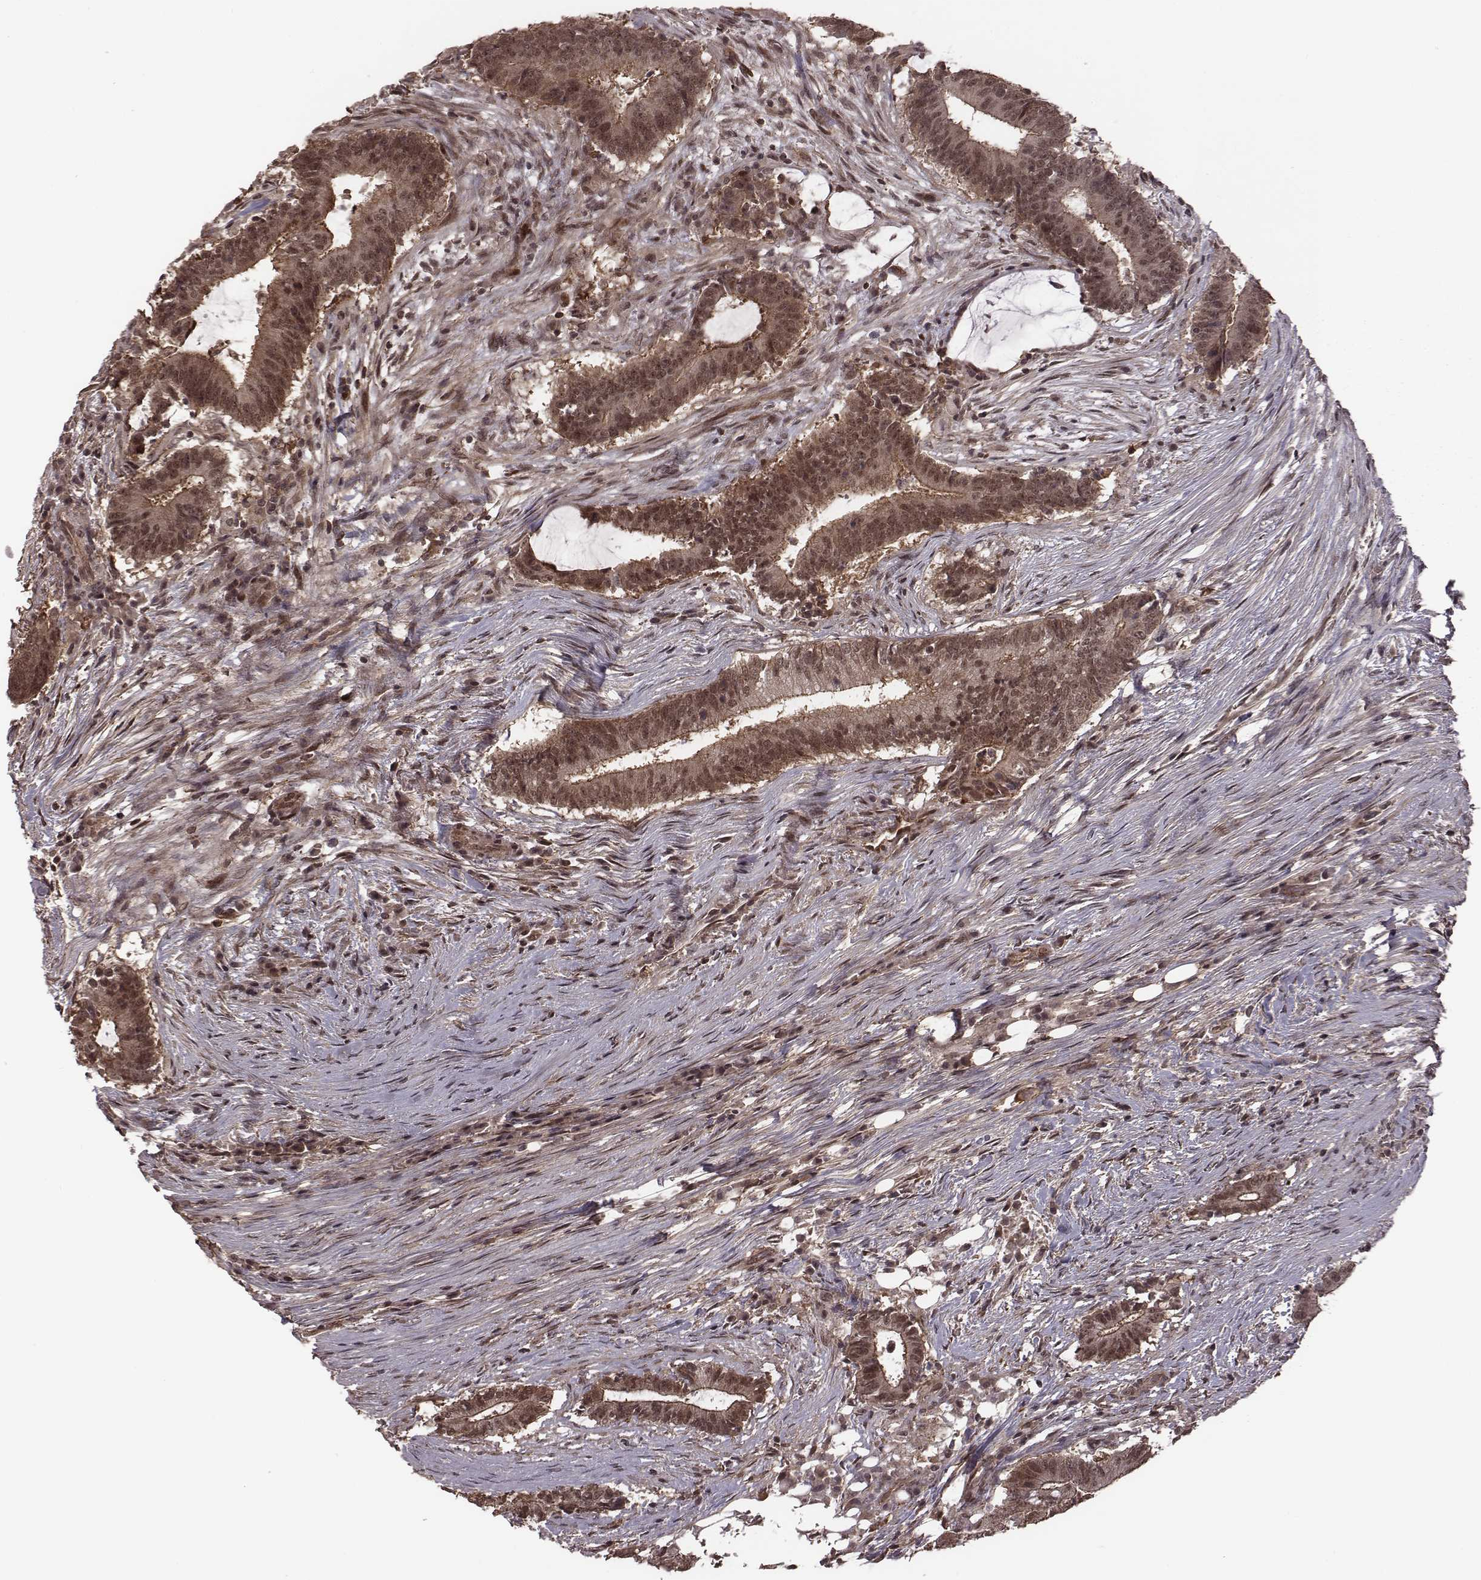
{"staining": {"intensity": "weak", "quantity": ">75%", "location": "cytoplasmic/membranous,nuclear"}, "tissue": "colorectal cancer", "cell_type": "Tumor cells", "image_type": "cancer", "snomed": [{"axis": "morphology", "description": "Adenocarcinoma, NOS"}, {"axis": "topography", "description": "Colon"}], "caption": "Immunohistochemistry (IHC) image of neoplastic tissue: adenocarcinoma (colorectal) stained using IHC exhibits low levels of weak protein expression localized specifically in the cytoplasmic/membranous and nuclear of tumor cells, appearing as a cytoplasmic/membranous and nuclear brown color.", "gene": "RPL3", "patient": {"sex": "female", "age": 43}}